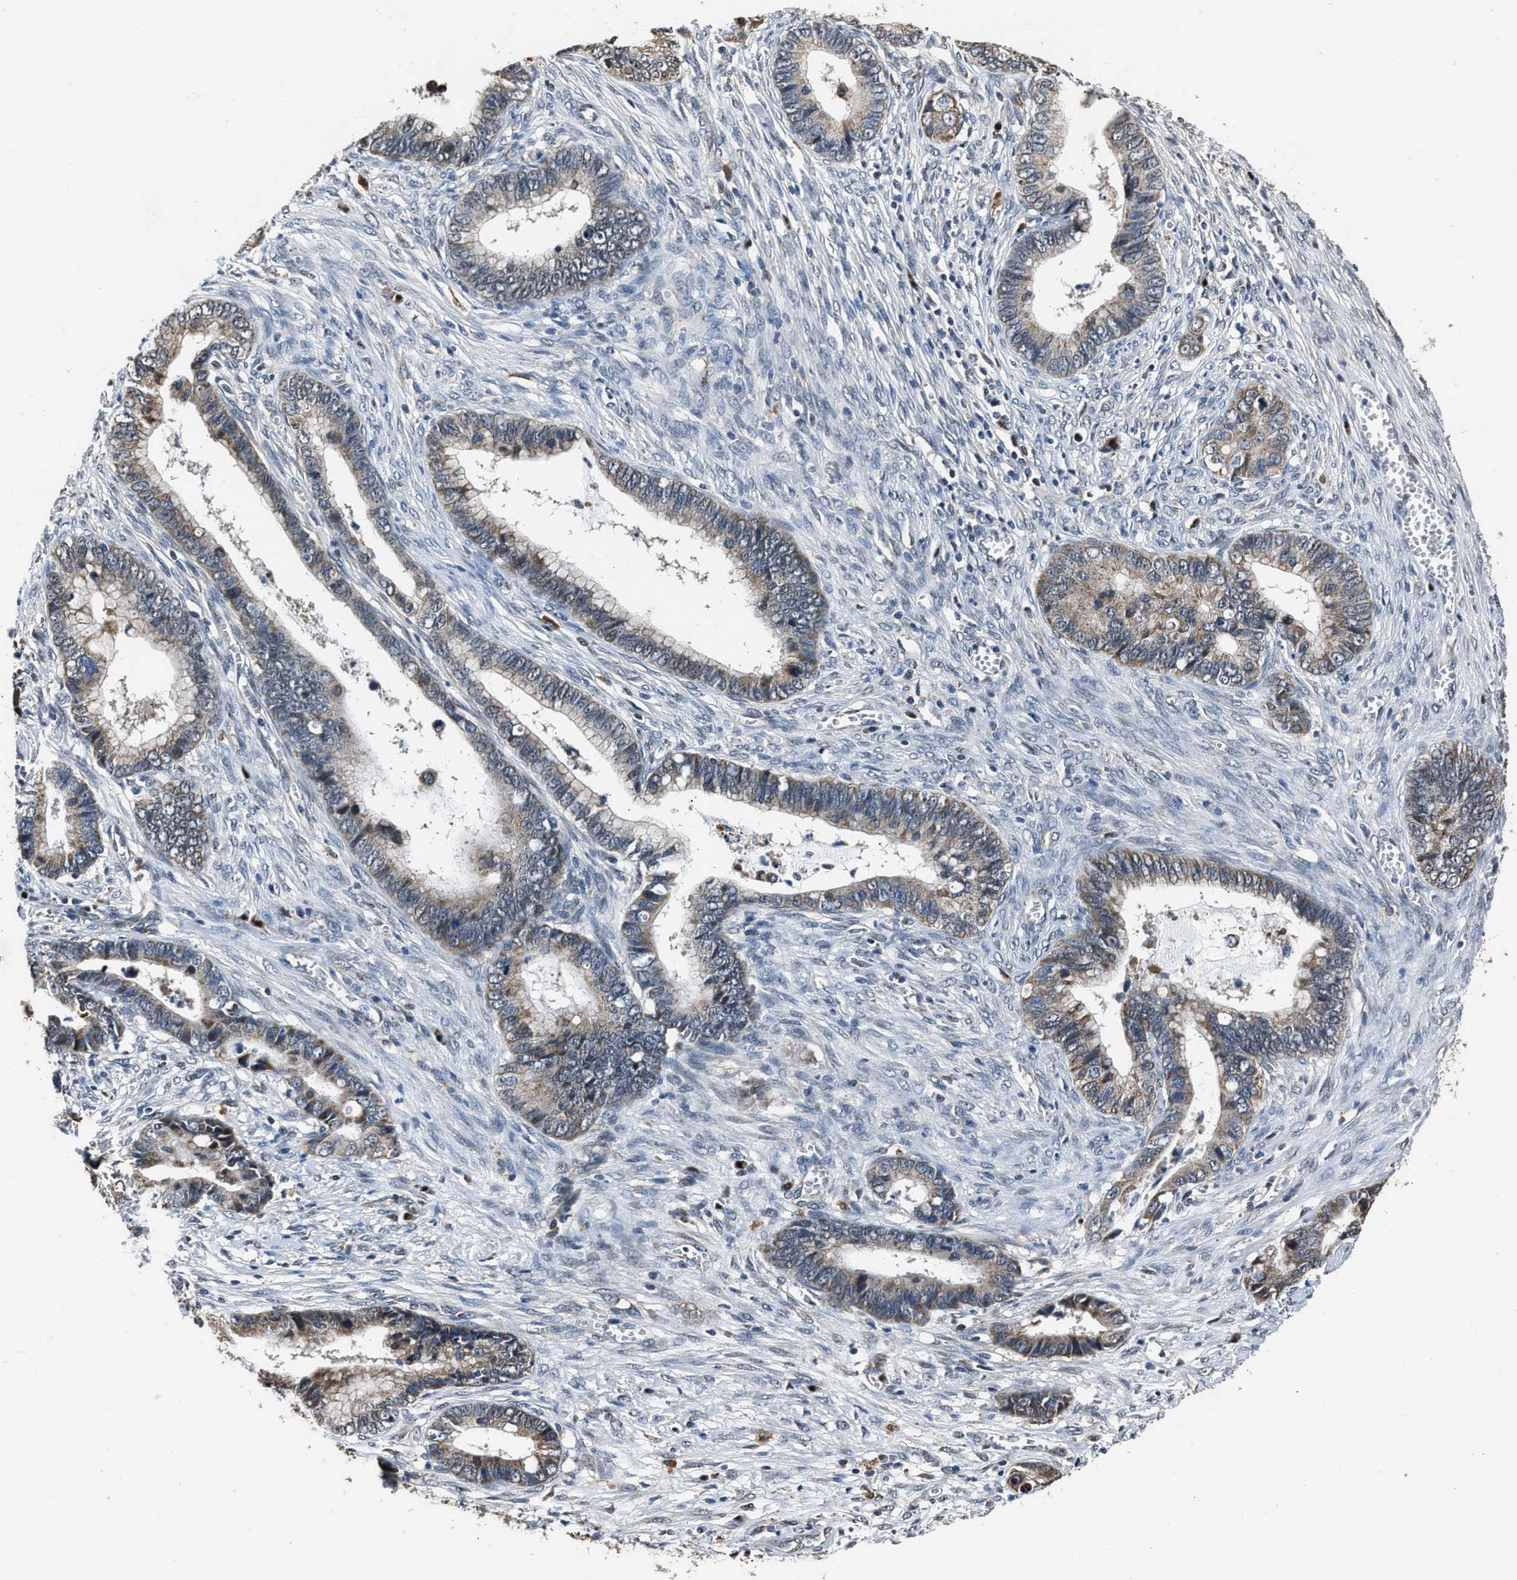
{"staining": {"intensity": "moderate", "quantity": "<25%", "location": "cytoplasmic/membranous"}, "tissue": "cervical cancer", "cell_type": "Tumor cells", "image_type": "cancer", "snomed": [{"axis": "morphology", "description": "Adenocarcinoma, NOS"}, {"axis": "topography", "description": "Cervix"}], "caption": "This is a histology image of IHC staining of adenocarcinoma (cervical), which shows moderate expression in the cytoplasmic/membranous of tumor cells.", "gene": "NSUN5", "patient": {"sex": "female", "age": 44}}